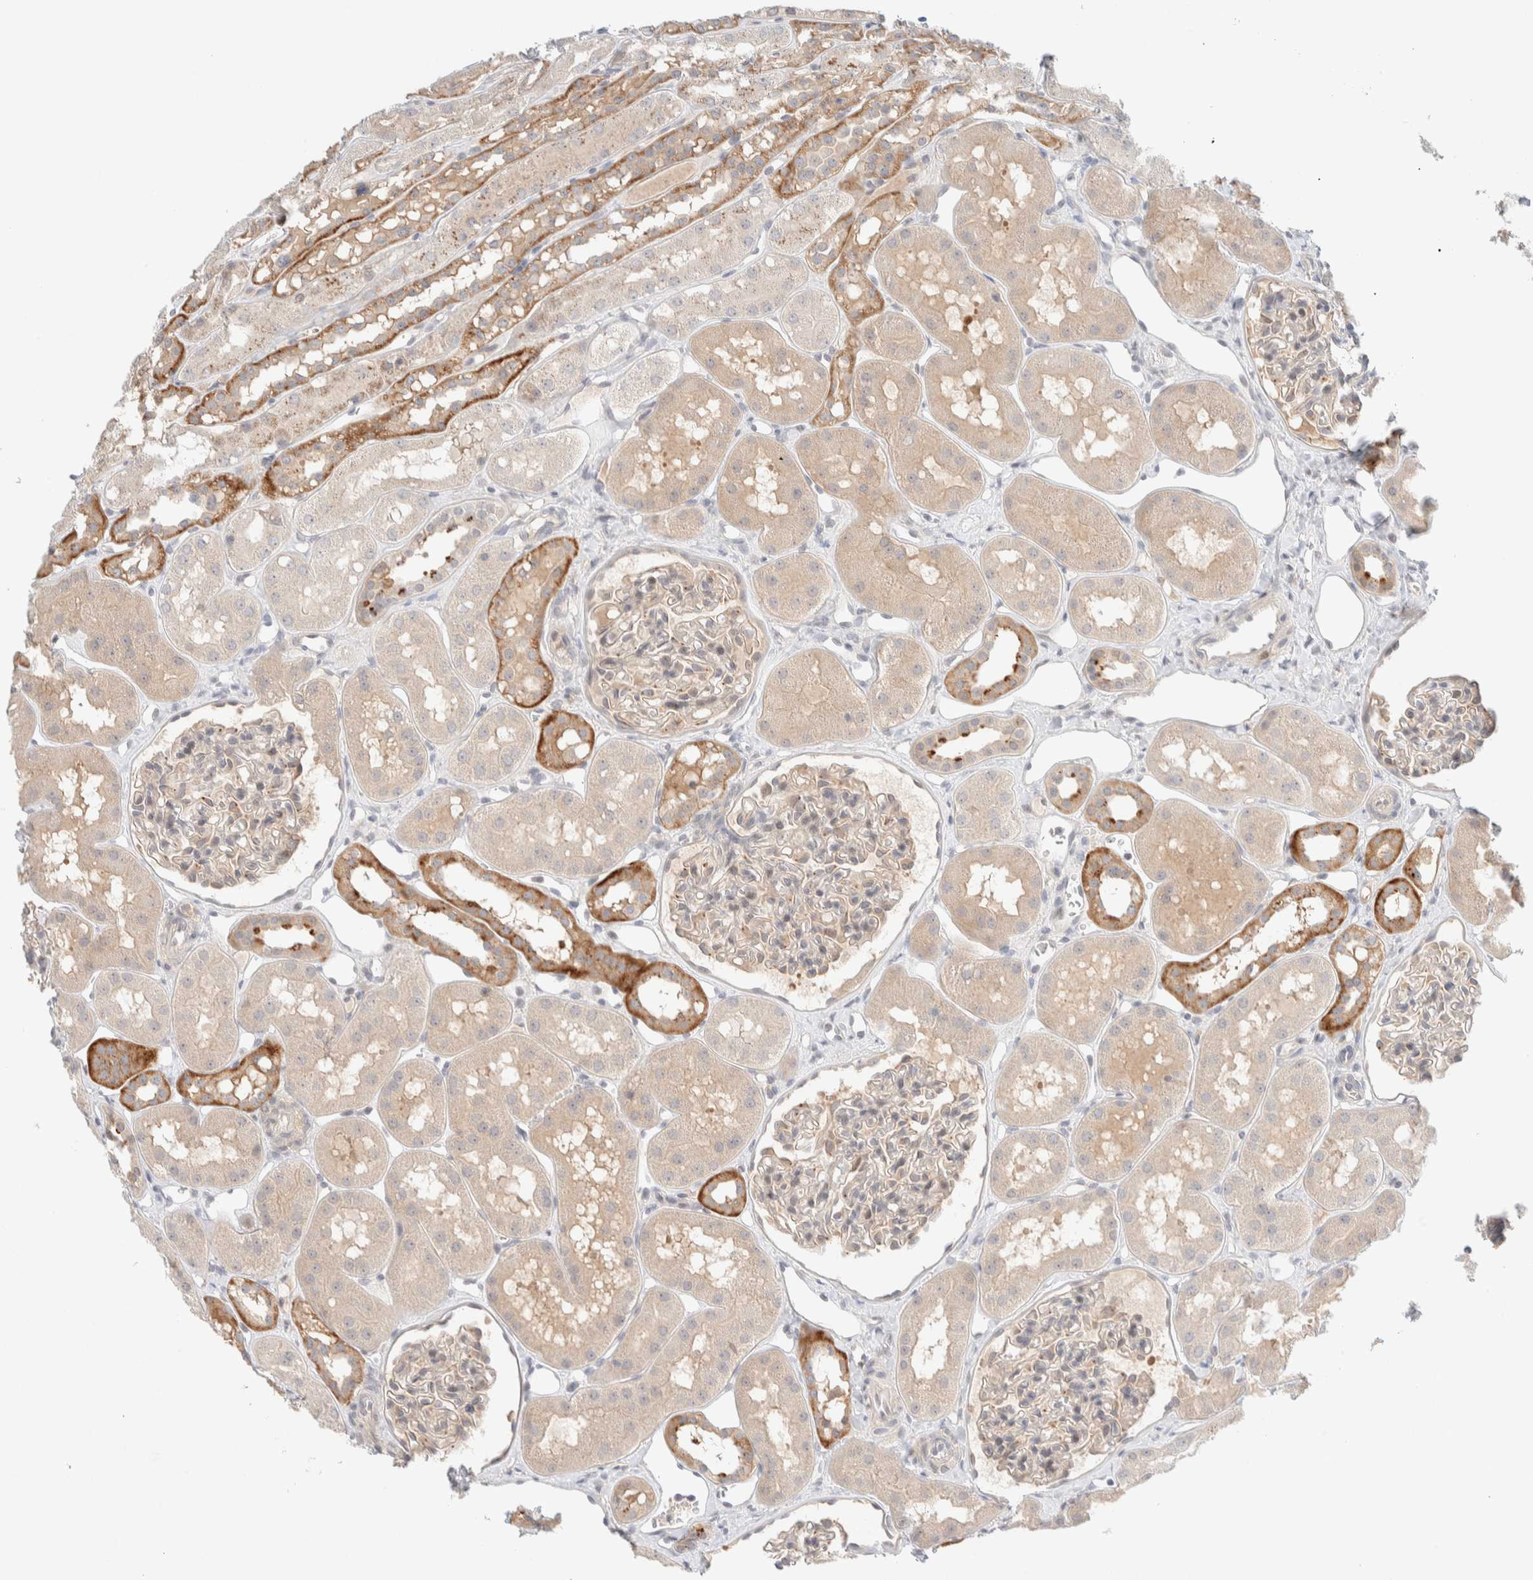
{"staining": {"intensity": "weak", "quantity": "25%-75%", "location": "cytoplasmic/membranous"}, "tissue": "kidney", "cell_type": "Cells in glomeruli", "image_type": "normal", "snomed": [{"axis": "morphology", "description": "Normal tissue, NOS"}, {"axis": "topography", "description": "Kidney"}], "caption": "A photomicrograph of human kidney stained for a protein displays weak cytoplasmic/membranous brown staining in cells in glomeruli. The protein is stained brown, and the nuclei are stained in blue (DAB (3,3'-diaminobenzidine) IHC with brightfield microscopy, high magnification).", "gene": "CHKA", "patient": {"sex": "male", "age": 16}}